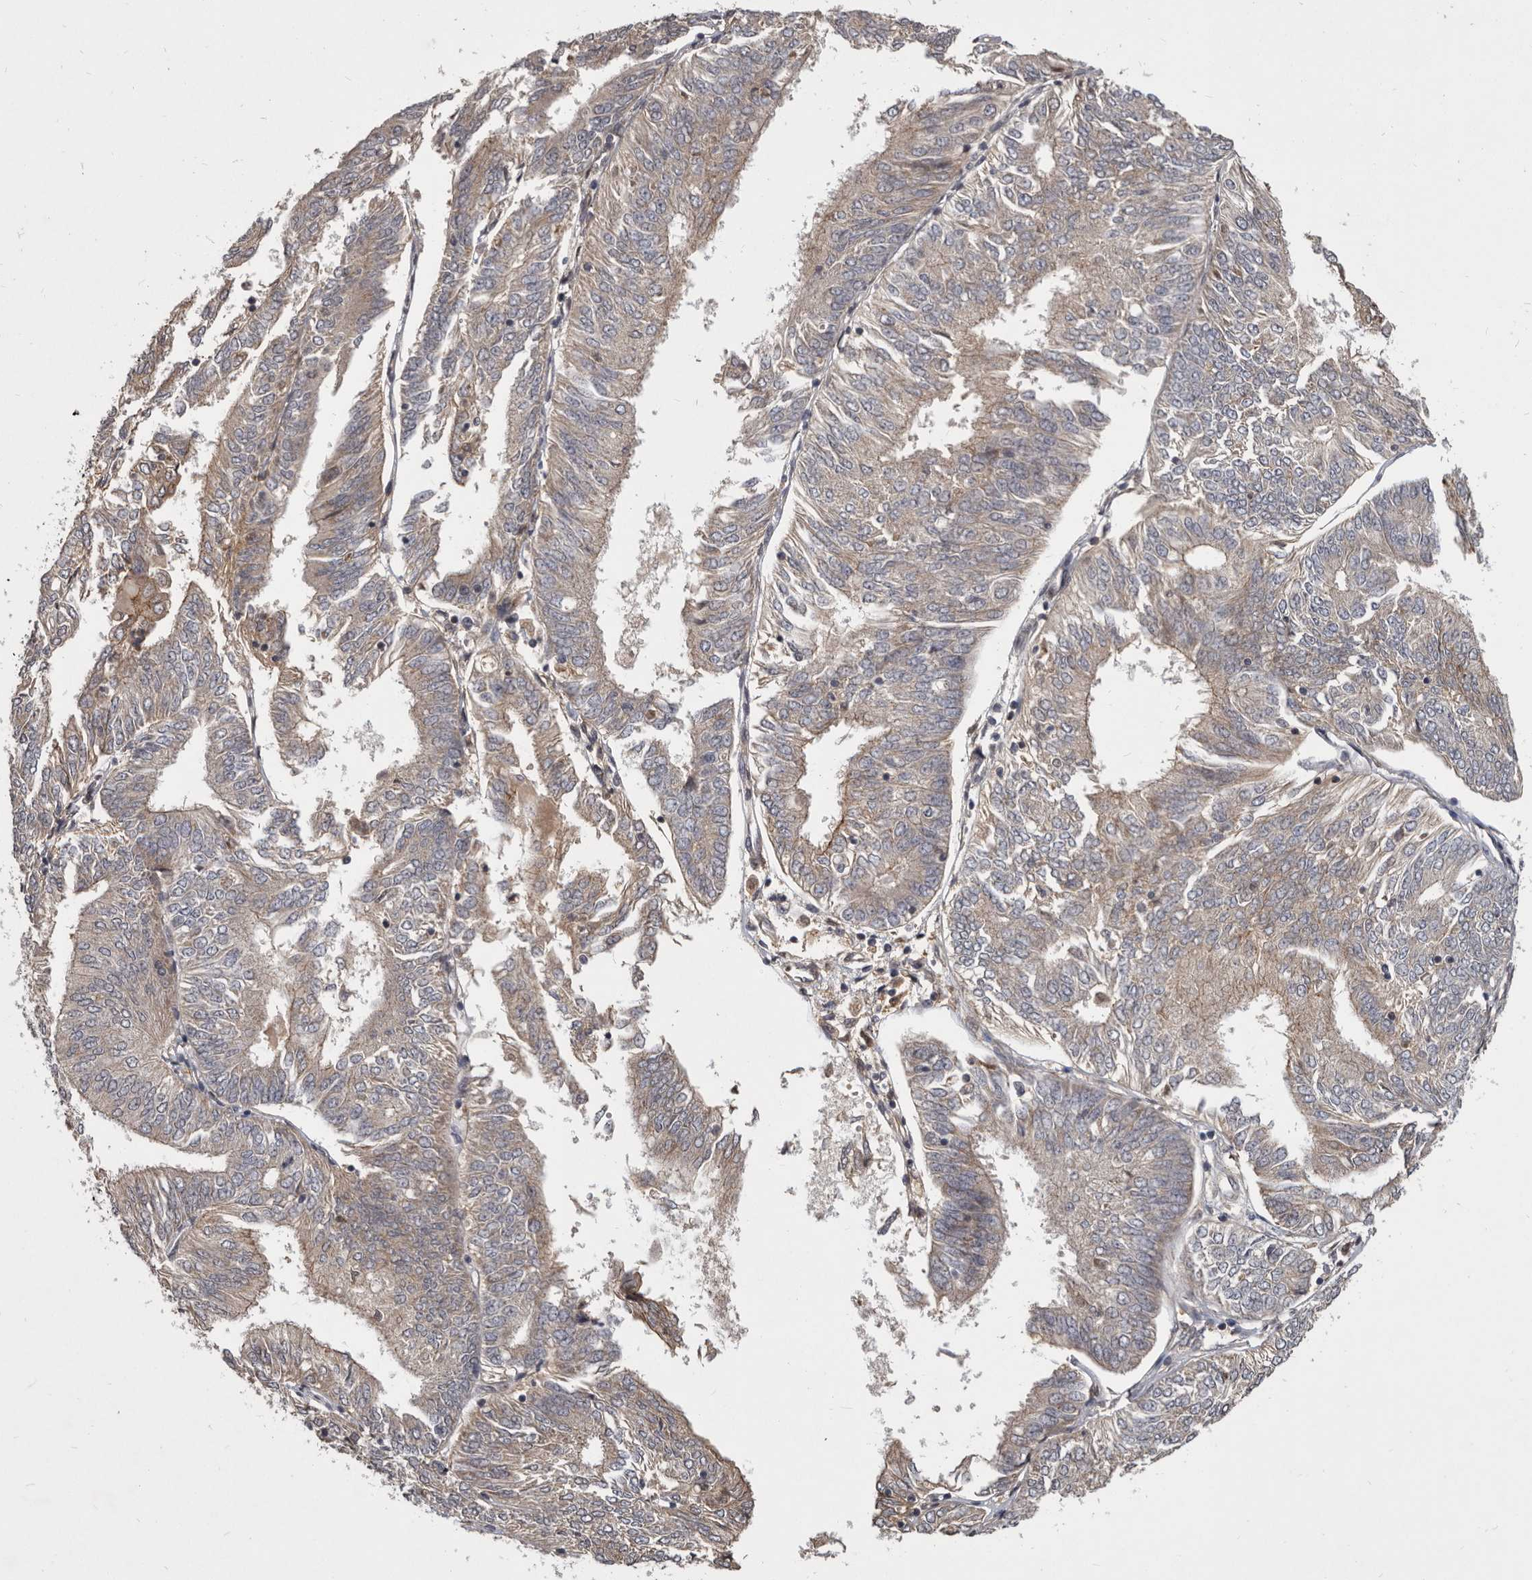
{"staining": {"intensity": "weak", "quantity": "25%-75%", "location": "cytoplasmic/membranous"}, "tissue": "endometrial cancer", "cell_type": "Tumor cells", "image_type": "cancer", "snomed": [{"axis": "morphology", "description": "Adenocarcinoma, NOS"}, {"axis": "topography", "description": "Endometrium"}], "caption": "A brown stain highlights weak cytoplasmic/membranous positivity of a protein in human adenocarcinoma (endometrial) tumor cells.", "gene": "DNAJC28", "patient": {"sex": "female", "age": 58}}